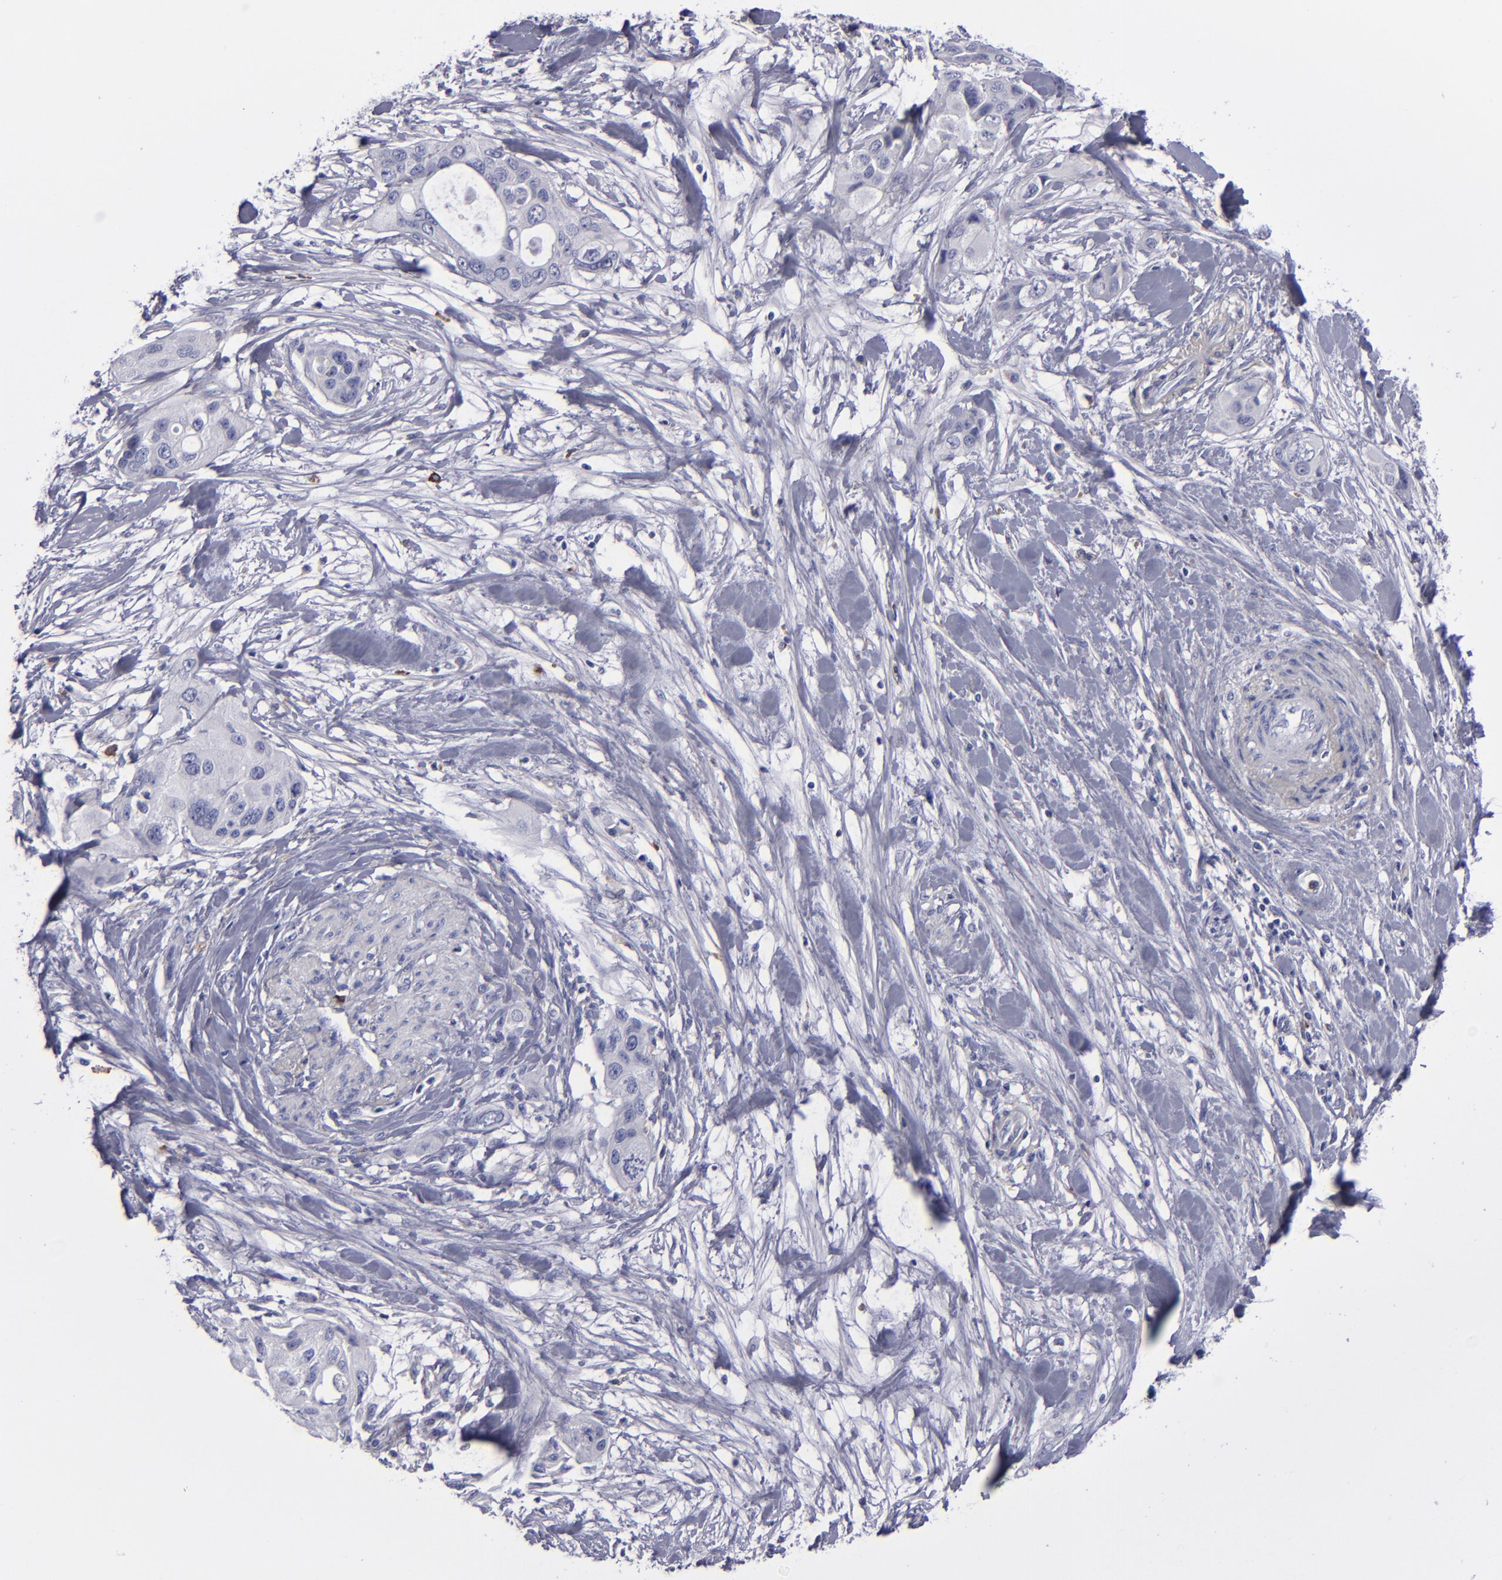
{"staining": {"intensity": "negative", "quantity": "none", "location": "none"}, "tissue": "pancreatic cancer", "cell_type": "Tumor cells", "image_type": "cancer", "snomed": [{"axis": "morphology", "description": "Adenocarcinoma, NOS"}, {"axis": "topography", "description": "Pancreas"}], "caption": "Pancreatic cancer (adenocarcinoma) was stained to show a protein in brown. There is no significant staining in tumor cells.", "gene": "ANPEP", "patient": {"sex": "female", "age": 60}}